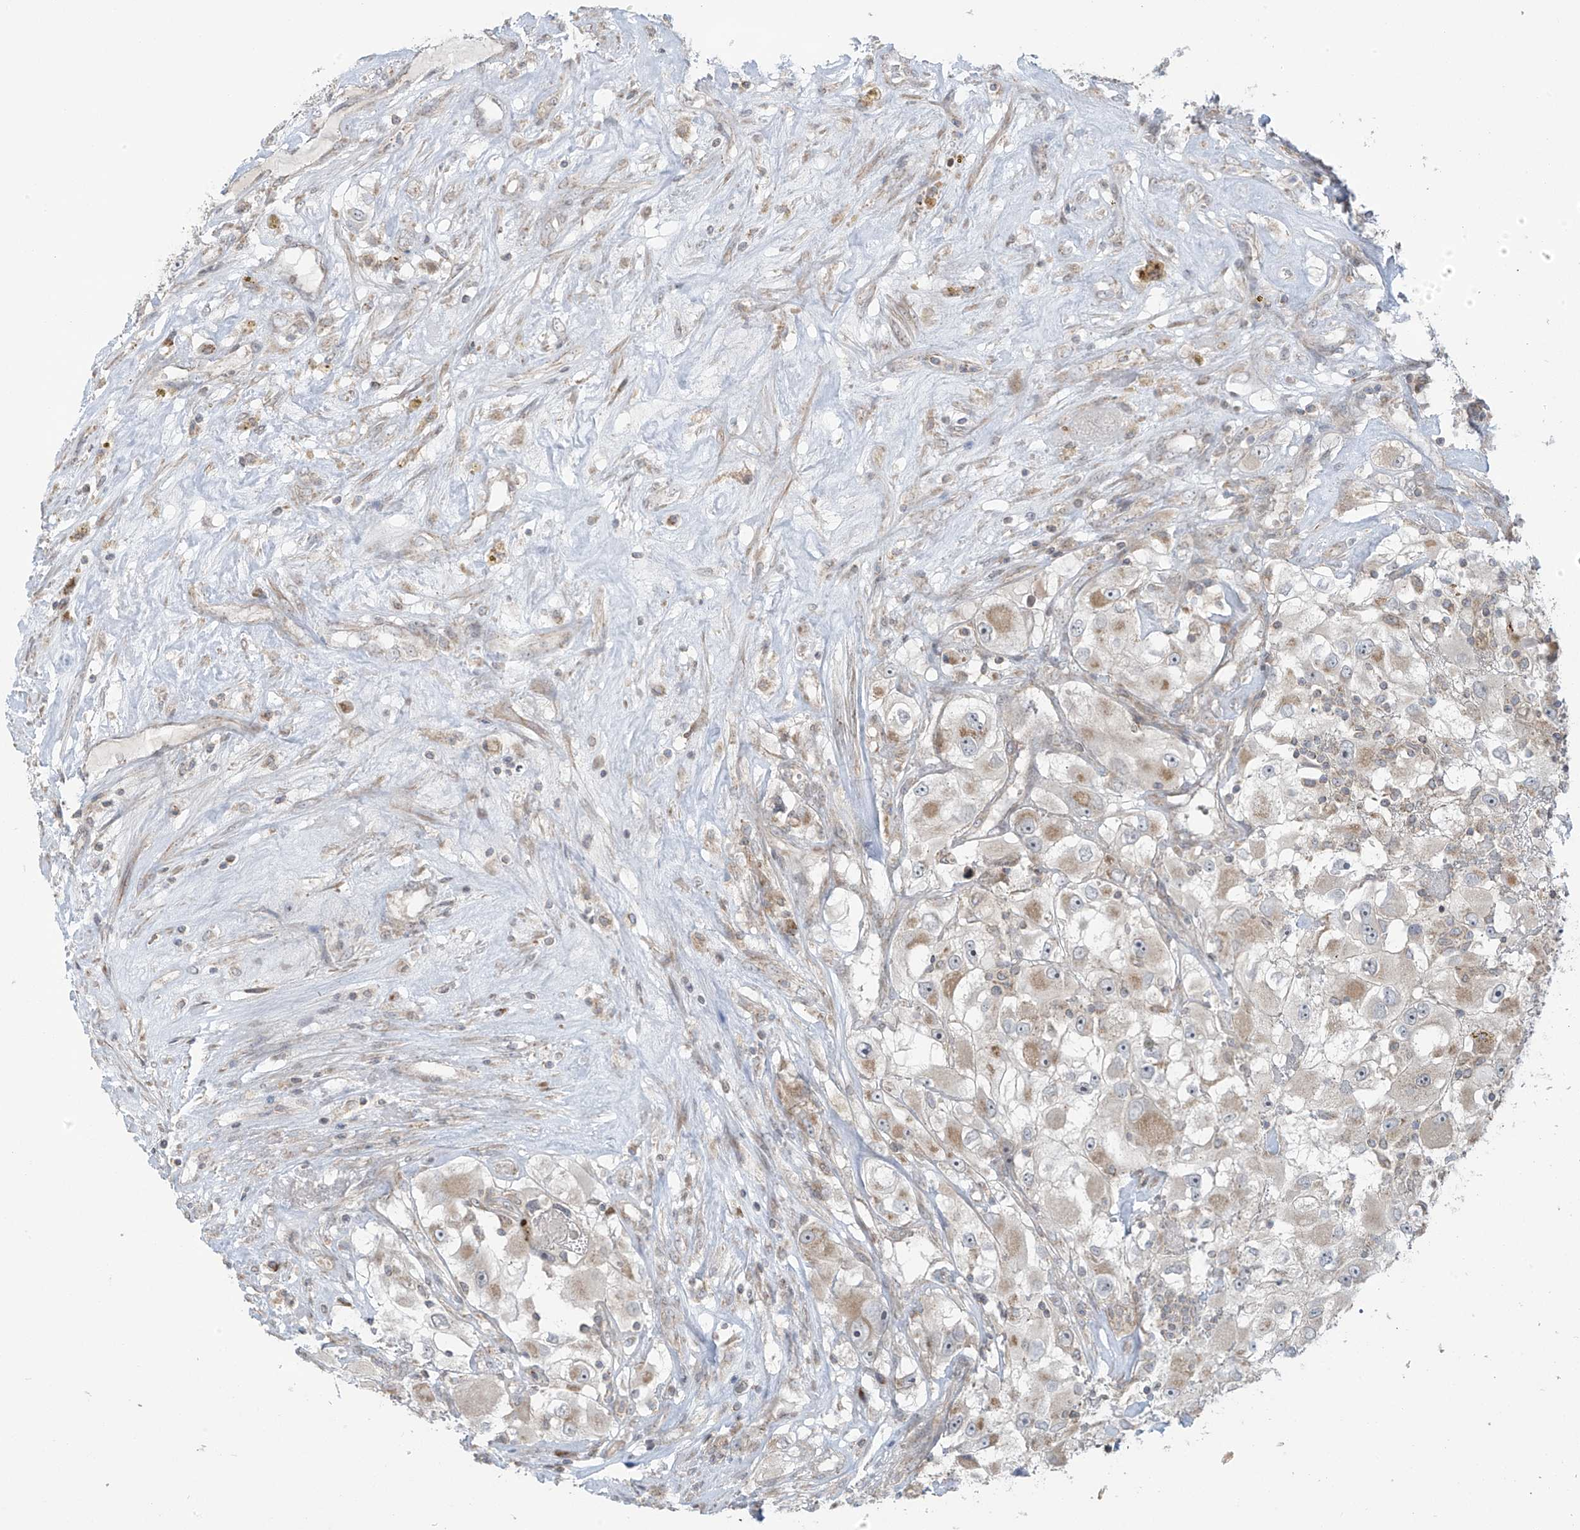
{"staining": {"intensity": "weak", "quantity": "<25%", "location": "cytoplasmic/membranous"}, "tissue": "renal cancer", "cell_type": "Tumor cells", "image_type": "cancer", "snomed": [{"axis": "morphology", "description": "Adenocarcinoma, NOS"}, {"axis": "topography", "description": "Kidney"}], "caption": "Tumor cells are negative for protein expression in human renal cancer.", "gene": "HDDC2", "patient": {"sex": "female", "age": 52}}